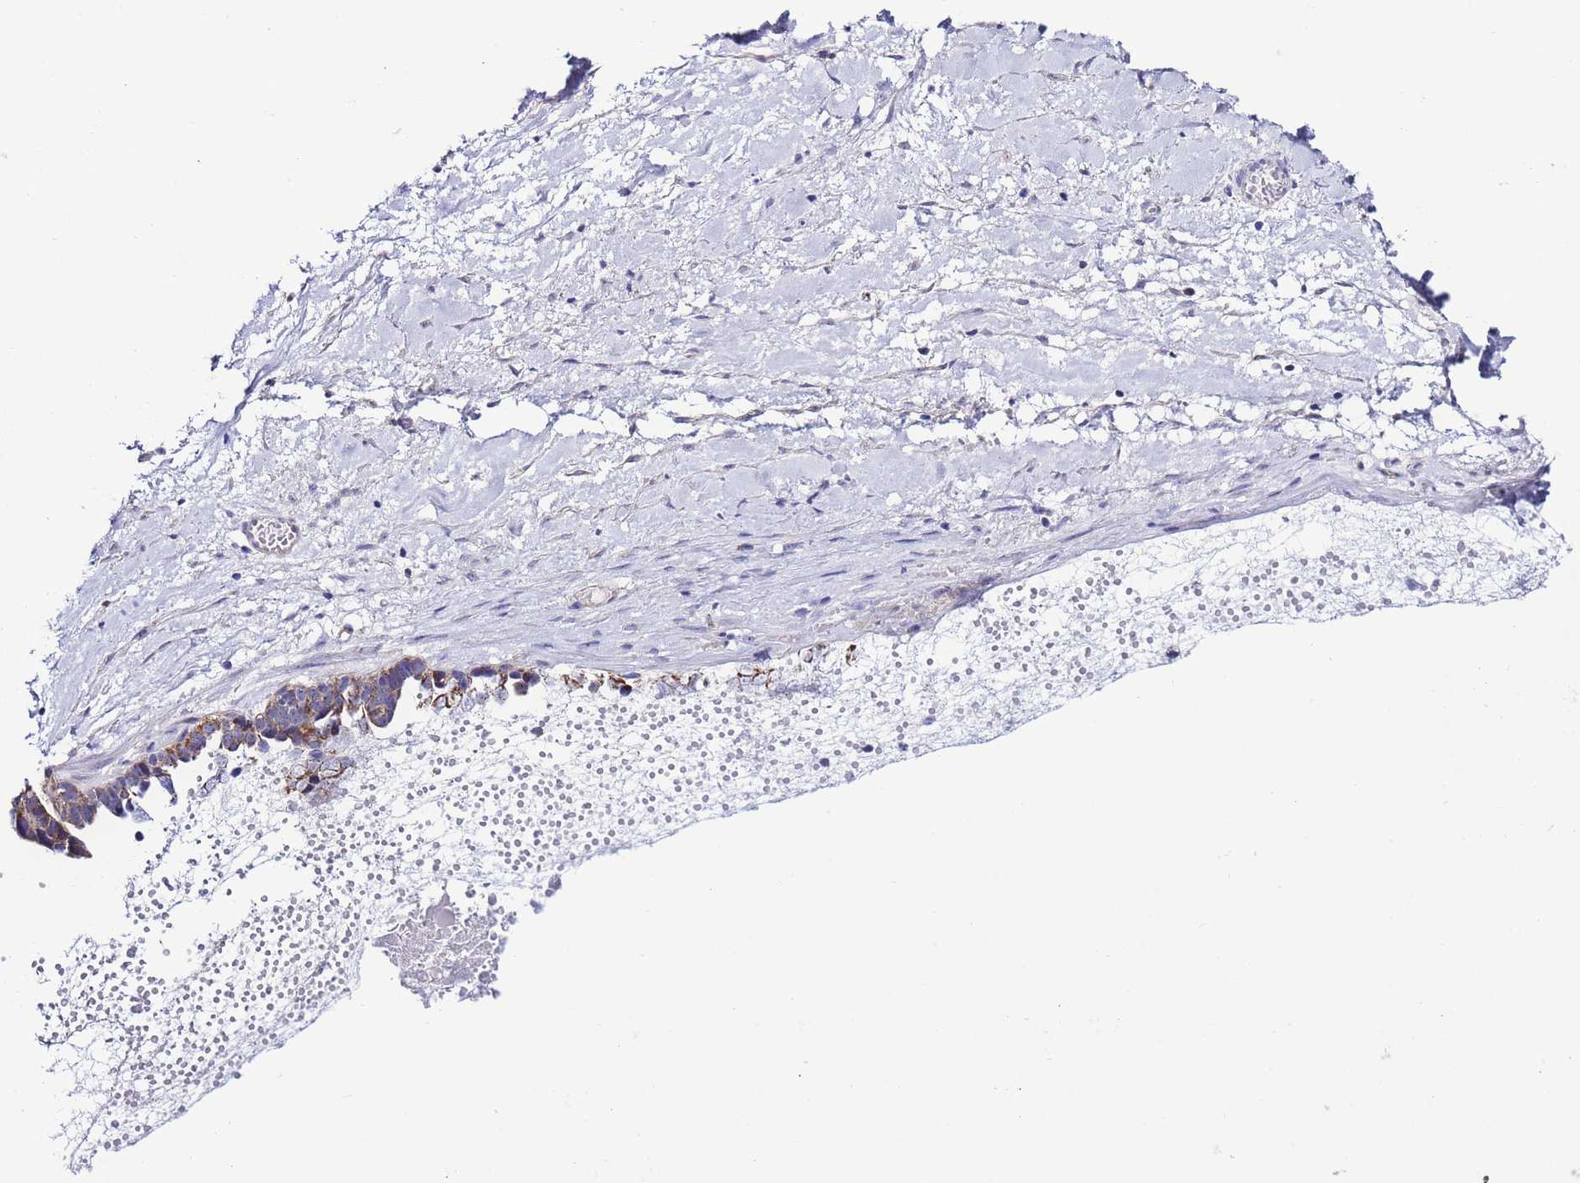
{"staining": {"intensity": "moderate", "quantity": ">75%", "location": "cytoplasmic/membranous"}, "tissue": "ovarian cancer", "cell_type": "Tumor cells", "image_type": "cancer", "snomed": [{"axis": "morphology", "description": "Cystadenocarcinoma, serous, NOS"}, {"axis": "topography", "description": "Ovary"}], "caption": "Ovarian cancer stained with IHC reveals moderate cytoplasmic/membranous expression in about >75% of tumor cells.", "gene": "UEVLD", "patient": {"sex": "female", "age": 54}}